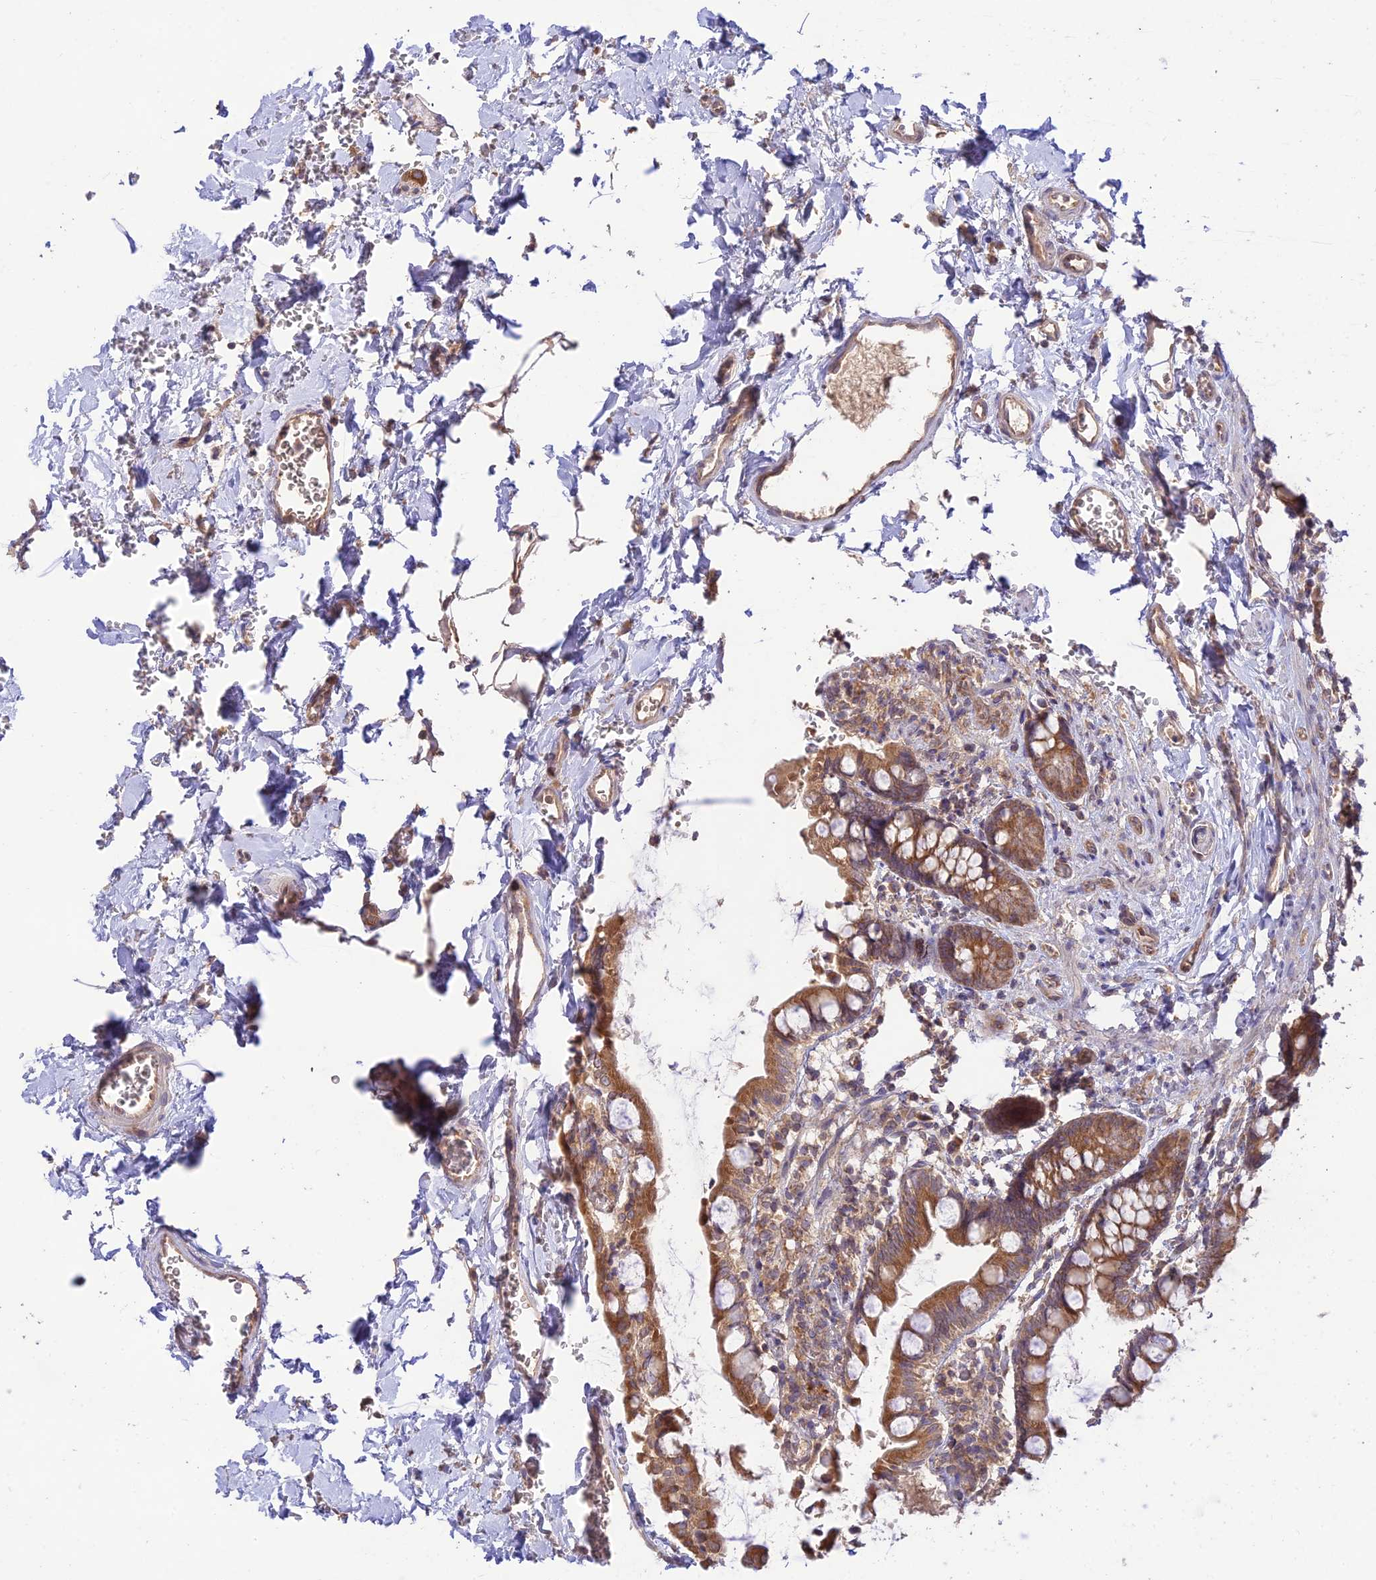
{"staining": {"intensity": "moderate", "quantity": ">75%", "location": "cytoplasmic/membranous"}, "tissue": "small intestine", "cell_type": "Glandular cells", "image_type": "normal", "snomed": [{"axis": "morphology", "description": "Normal tissue, NOS"}, {"axis": "topography", "description": "Small intestine"}], "caption": "Small intestine stained with immunohistochemistry reveals moderate cytoplasmic/membranous expression in approximately >75% of glandular cells. Using DAB (3,3'-diaminobenzidine) (brown) and hematoxylin (blue) stains, captured at high magnification using brightfield microscopy.", "gene": "TMEM259", "patient": {"sex": "male", "age": 52}}